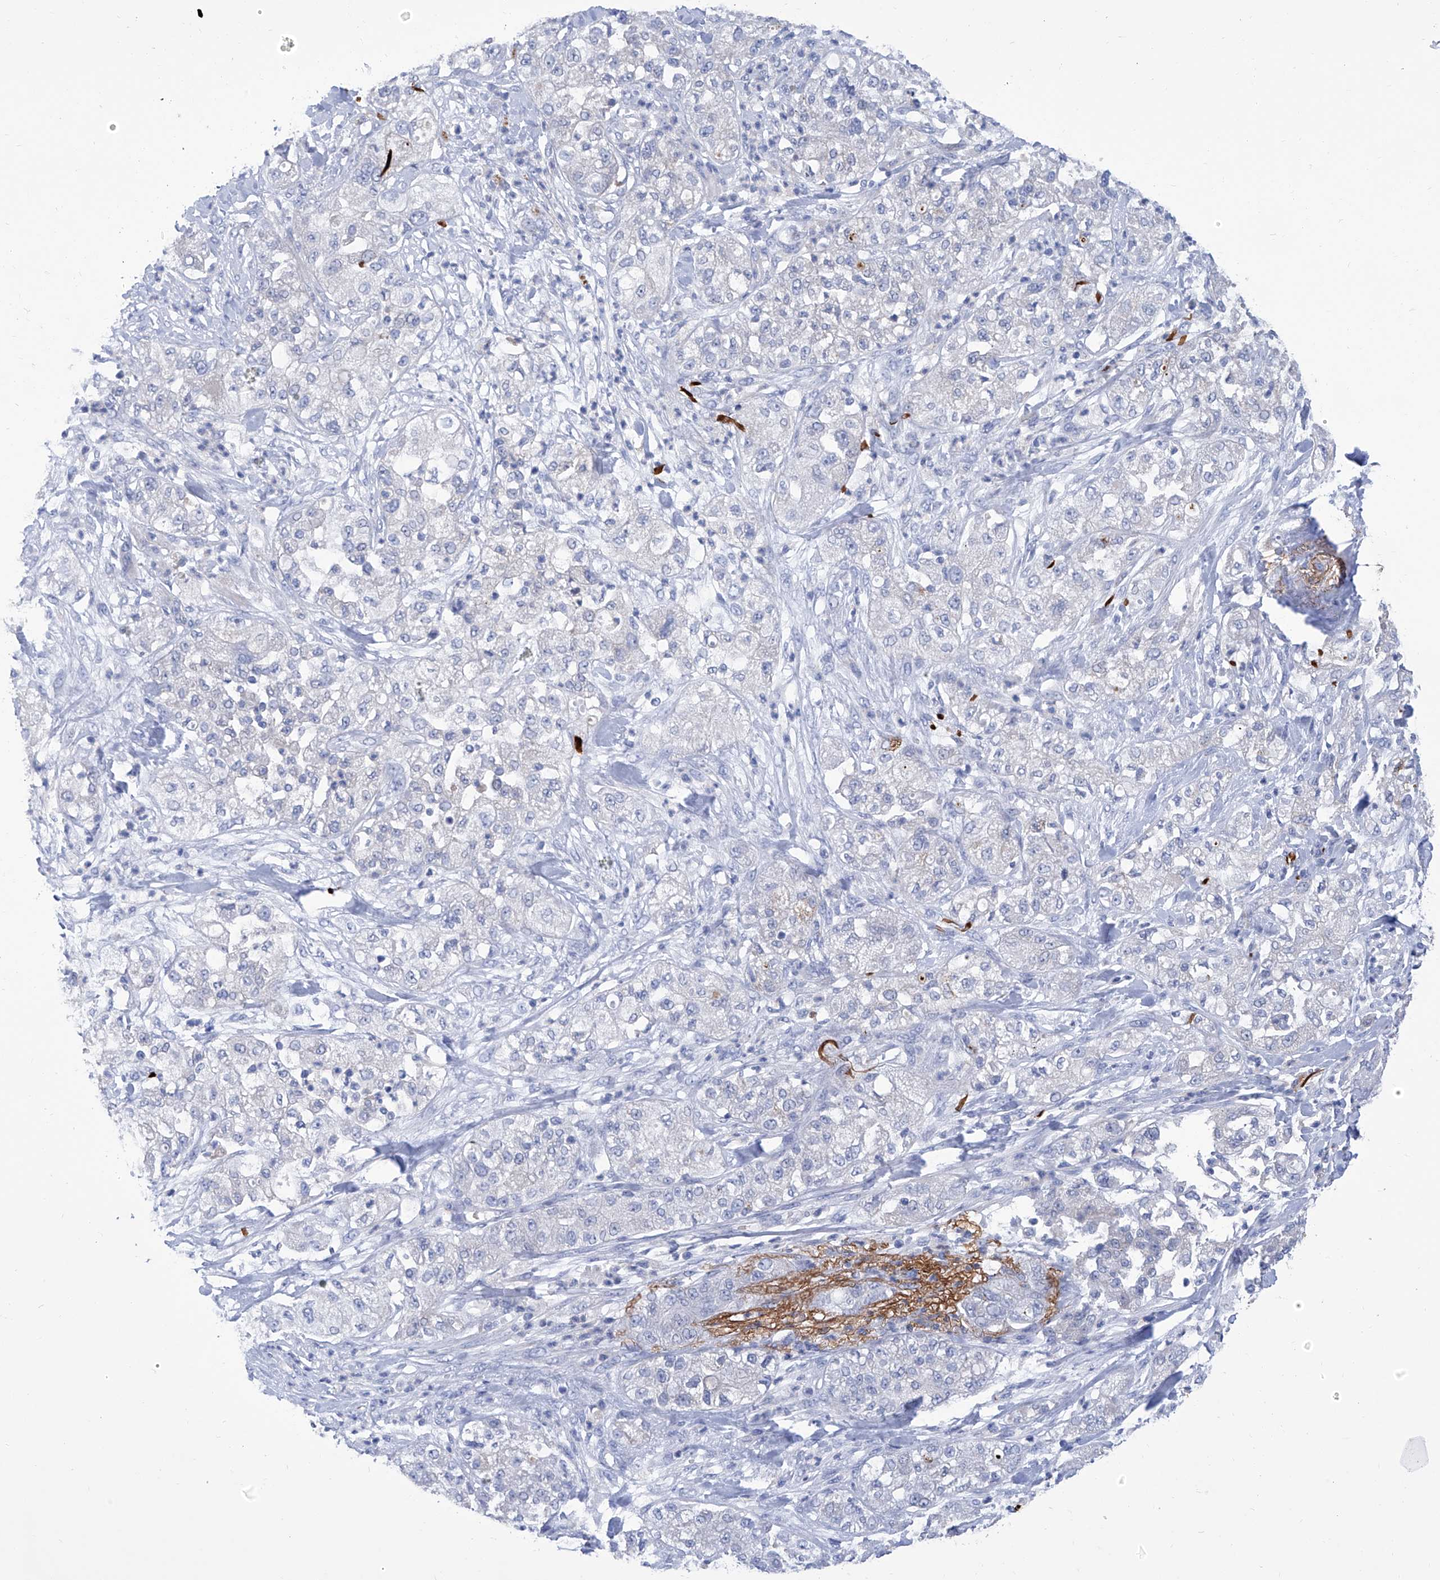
{"staining": {"intensity": "negative", "quantity": "none", "location": "none"}, "tissue": "pancreatic cancer", "cell_type": "Tumor cells", "image_type": "cancer", "snomed": [{"axis": "morphology", "description": "Adenocarcinoma, NOS"}, {"axis": "topography", "description": "Pancreas"}], "caption": "An immunohistochemistry (IHC) histopathology image of adenocarcinoma (pancreatic) is shown. There is no staining in tumor cells of adenocarcinoma (pancreatic).", "gene": "SMS", "patient": {"sex": "female", "age": 78}}